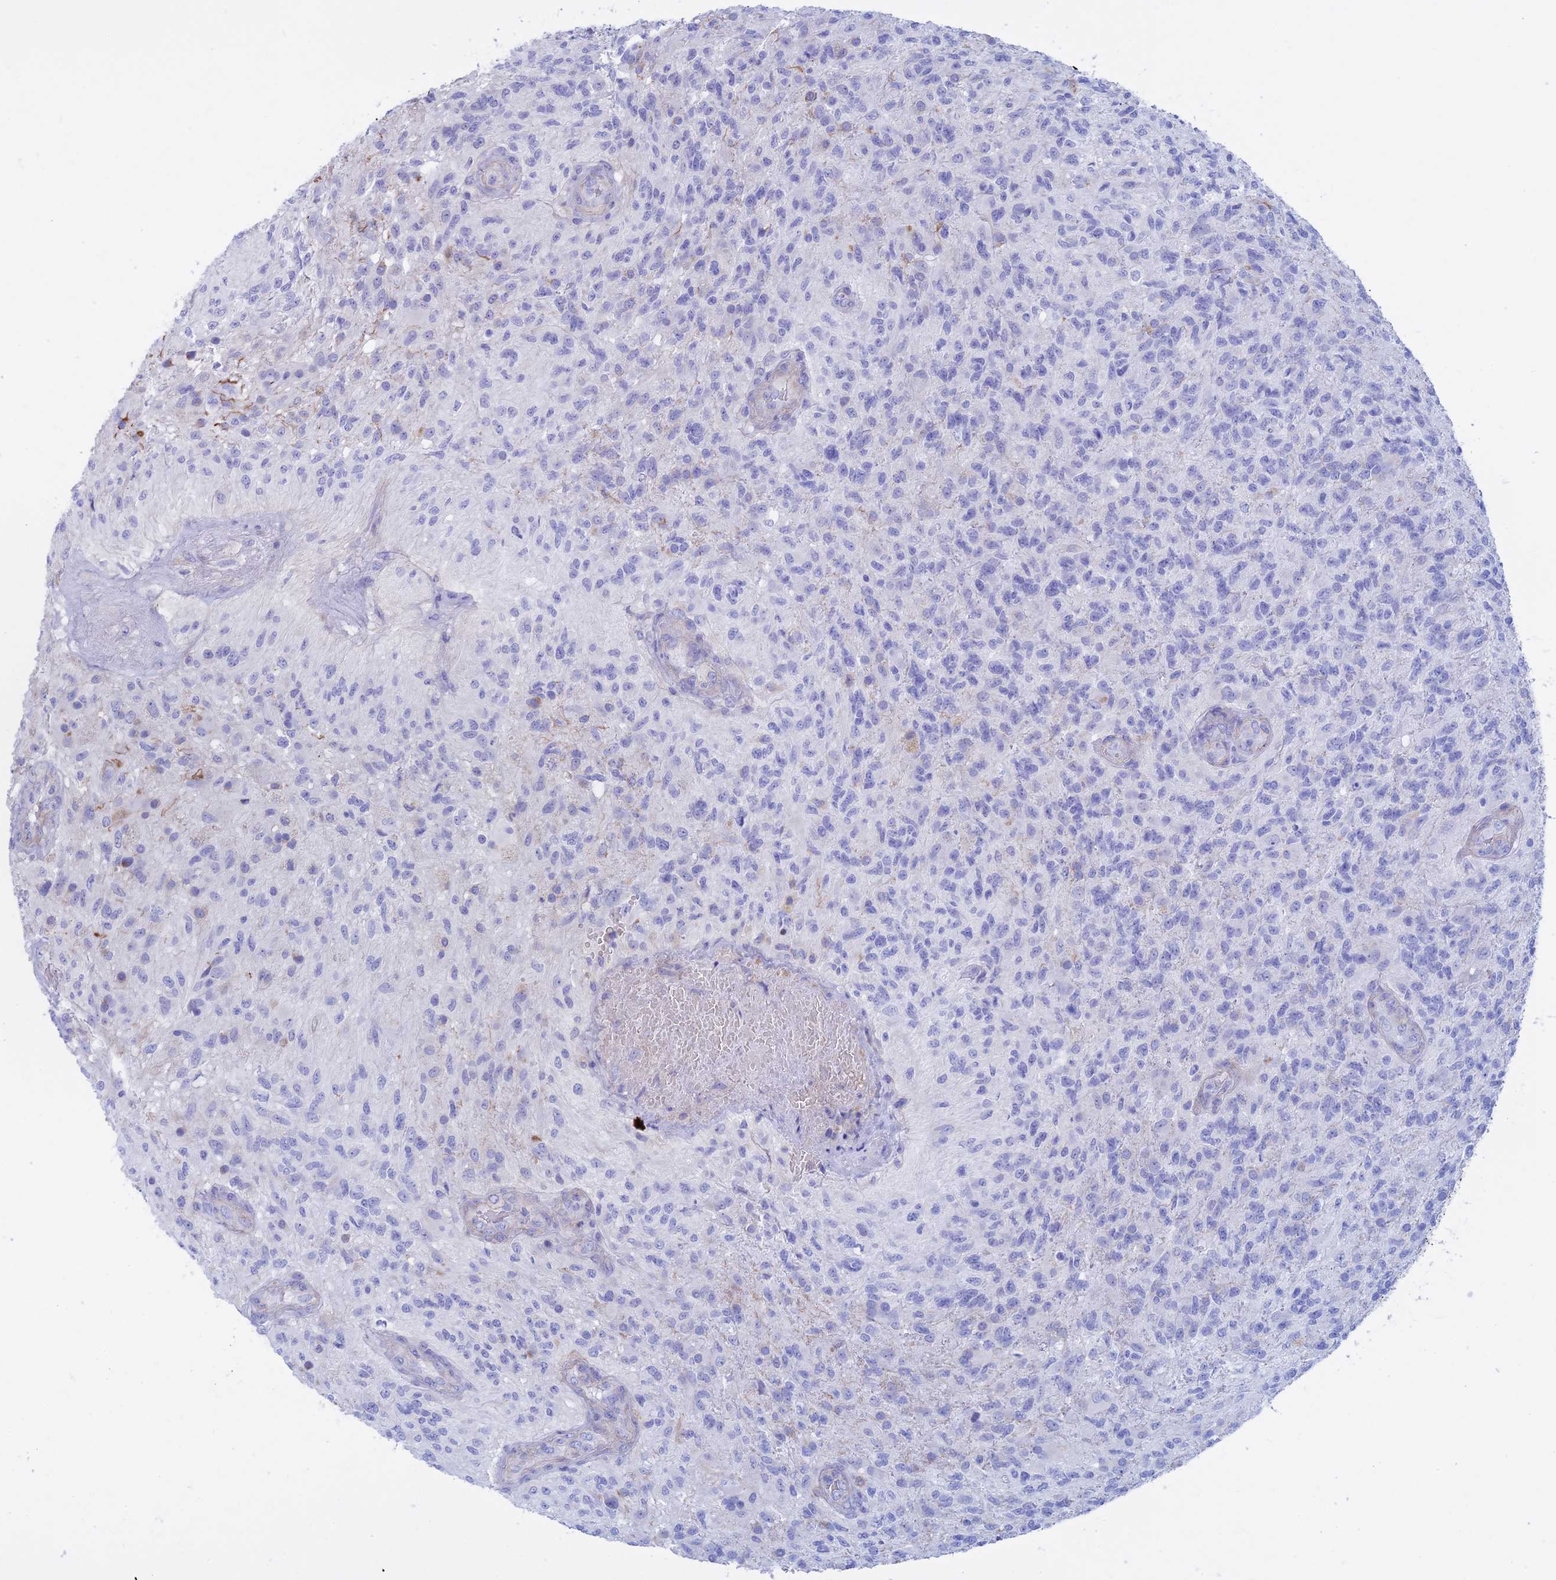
{"staining": {"intensity": "negative", "quantity": "none", "location": "none"}, "tissue": "glioma", "cell_type": "Tumor cells", "image_type": "cancer", "snomed": [{"axis": "morphology", "description": "Glioma, malignant, High grade"}, {"axis": "topography", "description": "Brain"}], "caption": "Tumor cells are negative for brown protein staining in malignant glioma (high-grade).", "gene": "SLC2A6", "patient": {"sex": "male", "age": 56}}